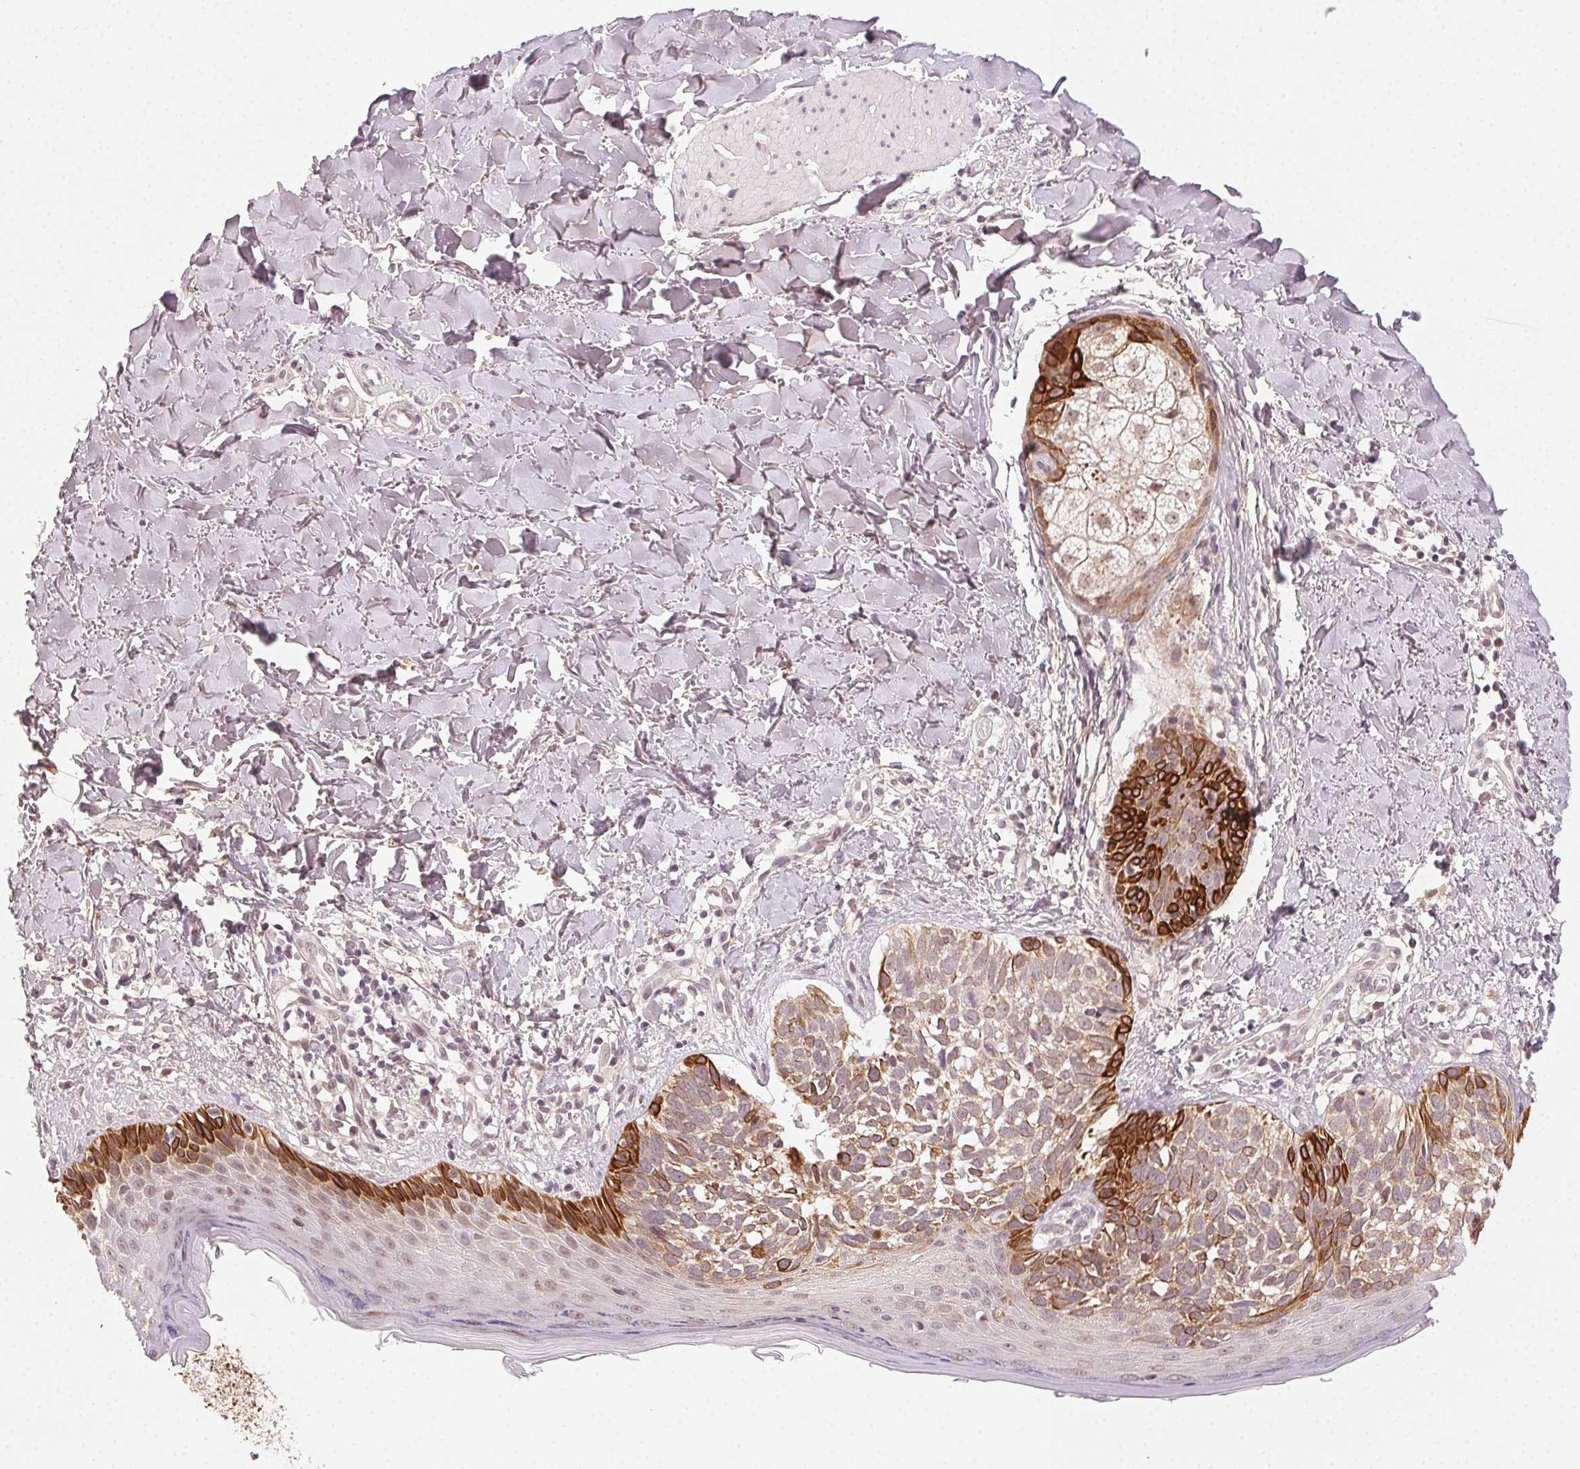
{"staining": {"intensity": "strong", "quantity": "<25%", "location": "cytoplasmic/membranous"}, "tissue": "skin cancer", "cell_type": "Tumor cells", "image_type": "cancer", "snomed": [{"axis": "morphology", "description": "Basal cell carcinoma"}, {"axis": "topography", "description": "Skin"}], "caption": "Immunohistochemistry (IHC) photomicrograph of neoplastic tissue: human skin cancer stained using IHC demonstrates medium levels of strong protein expression localized specifically in the cytoplasmic/membranous of tumor cells, appearing as a cytoplasmic/membranous brown color.", "gene": "TUB", "patient": {"sex": "female", "age": 45}}